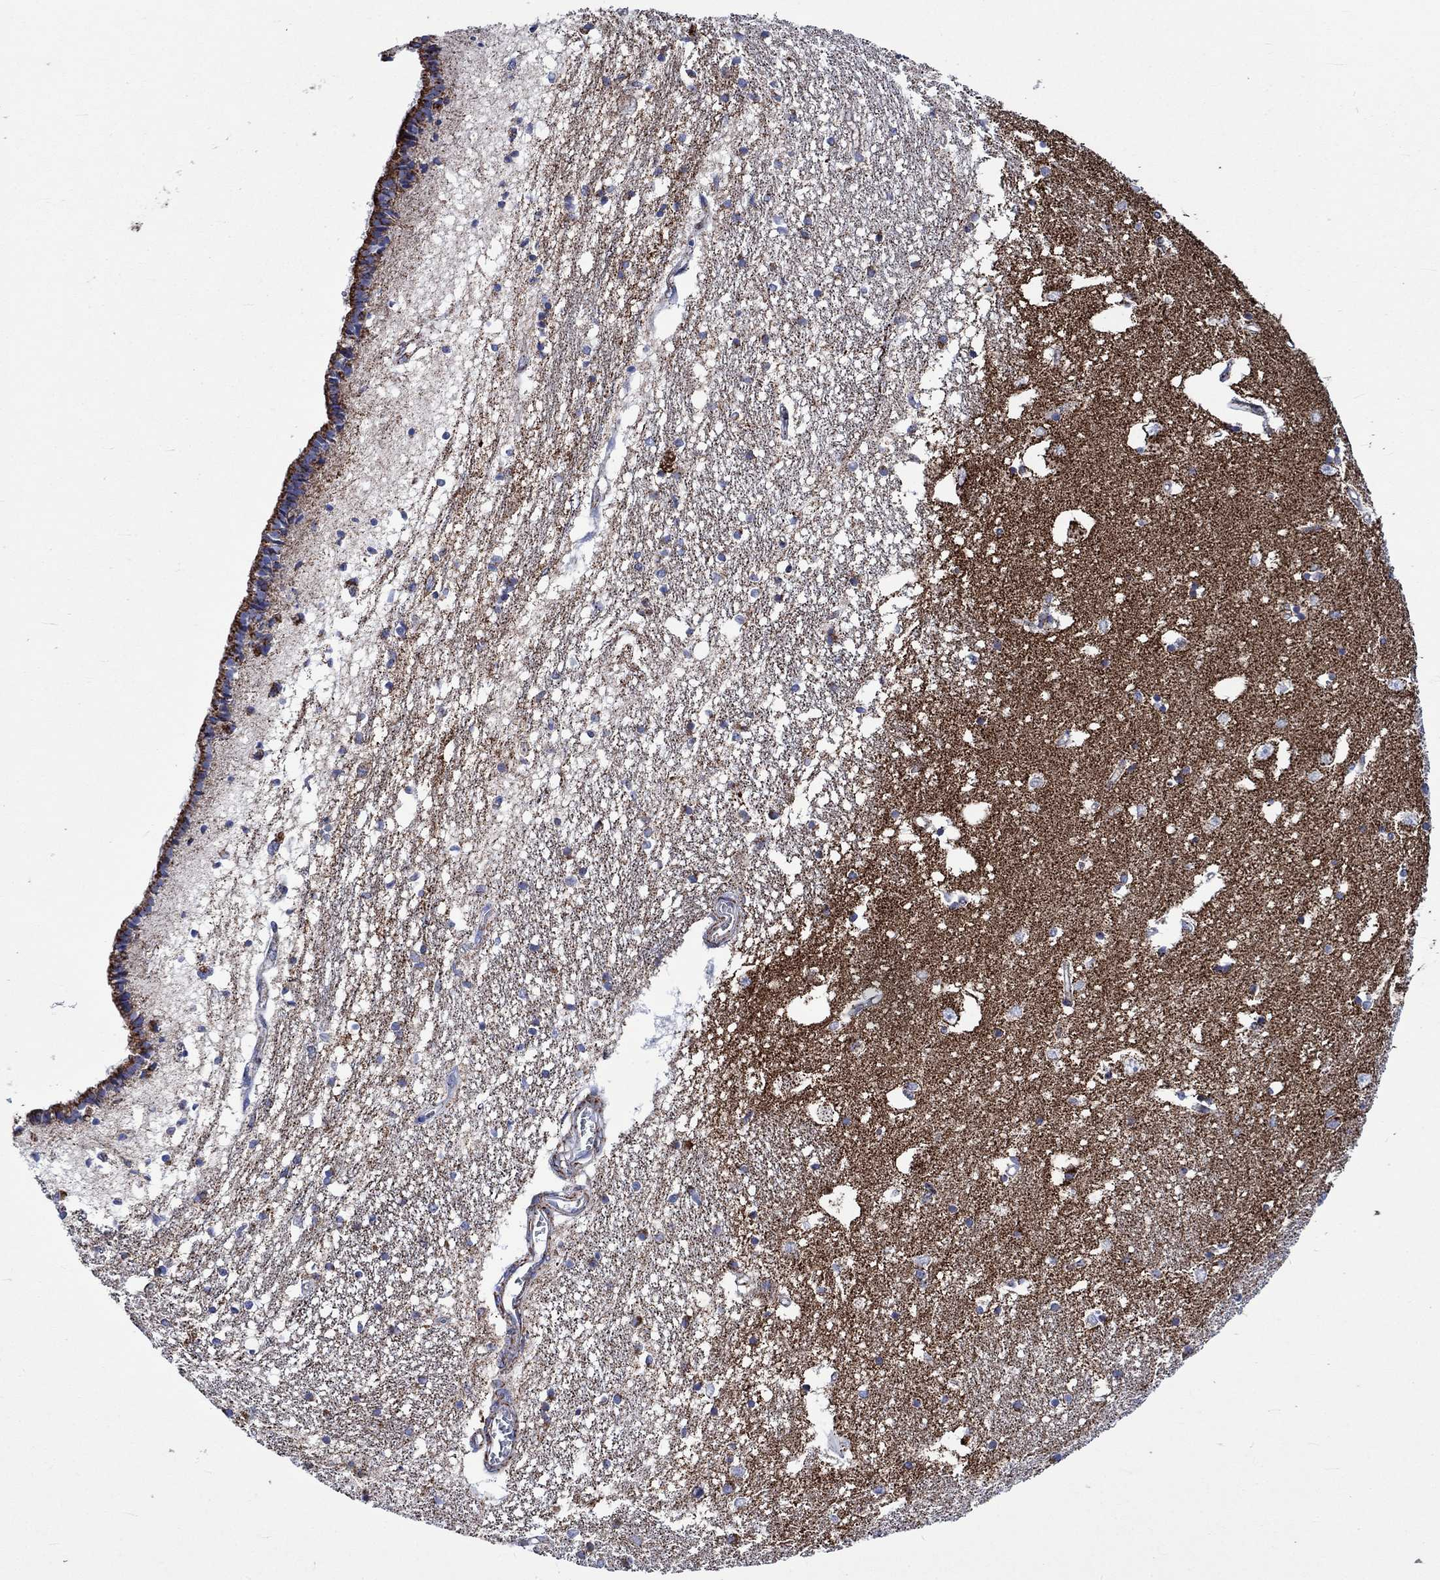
{"staining": {"intensity": "negative", "quantity": "none", "location": "none"}, "tissue": "caudate", "cell_type": "Glial cells", "image_type": "normal", "snomed": [{"axis": "morphology", "description": "Normal tissue, NOS"}, {"axis": "topography", "description": "Lateral ventricle wall"}], "caption": "This is an IHC micrograph of unremarkable human caudate. There is no staining in glial cells.", "gene": "RCE1", "patient": {"sex": "female", "age": 71}}